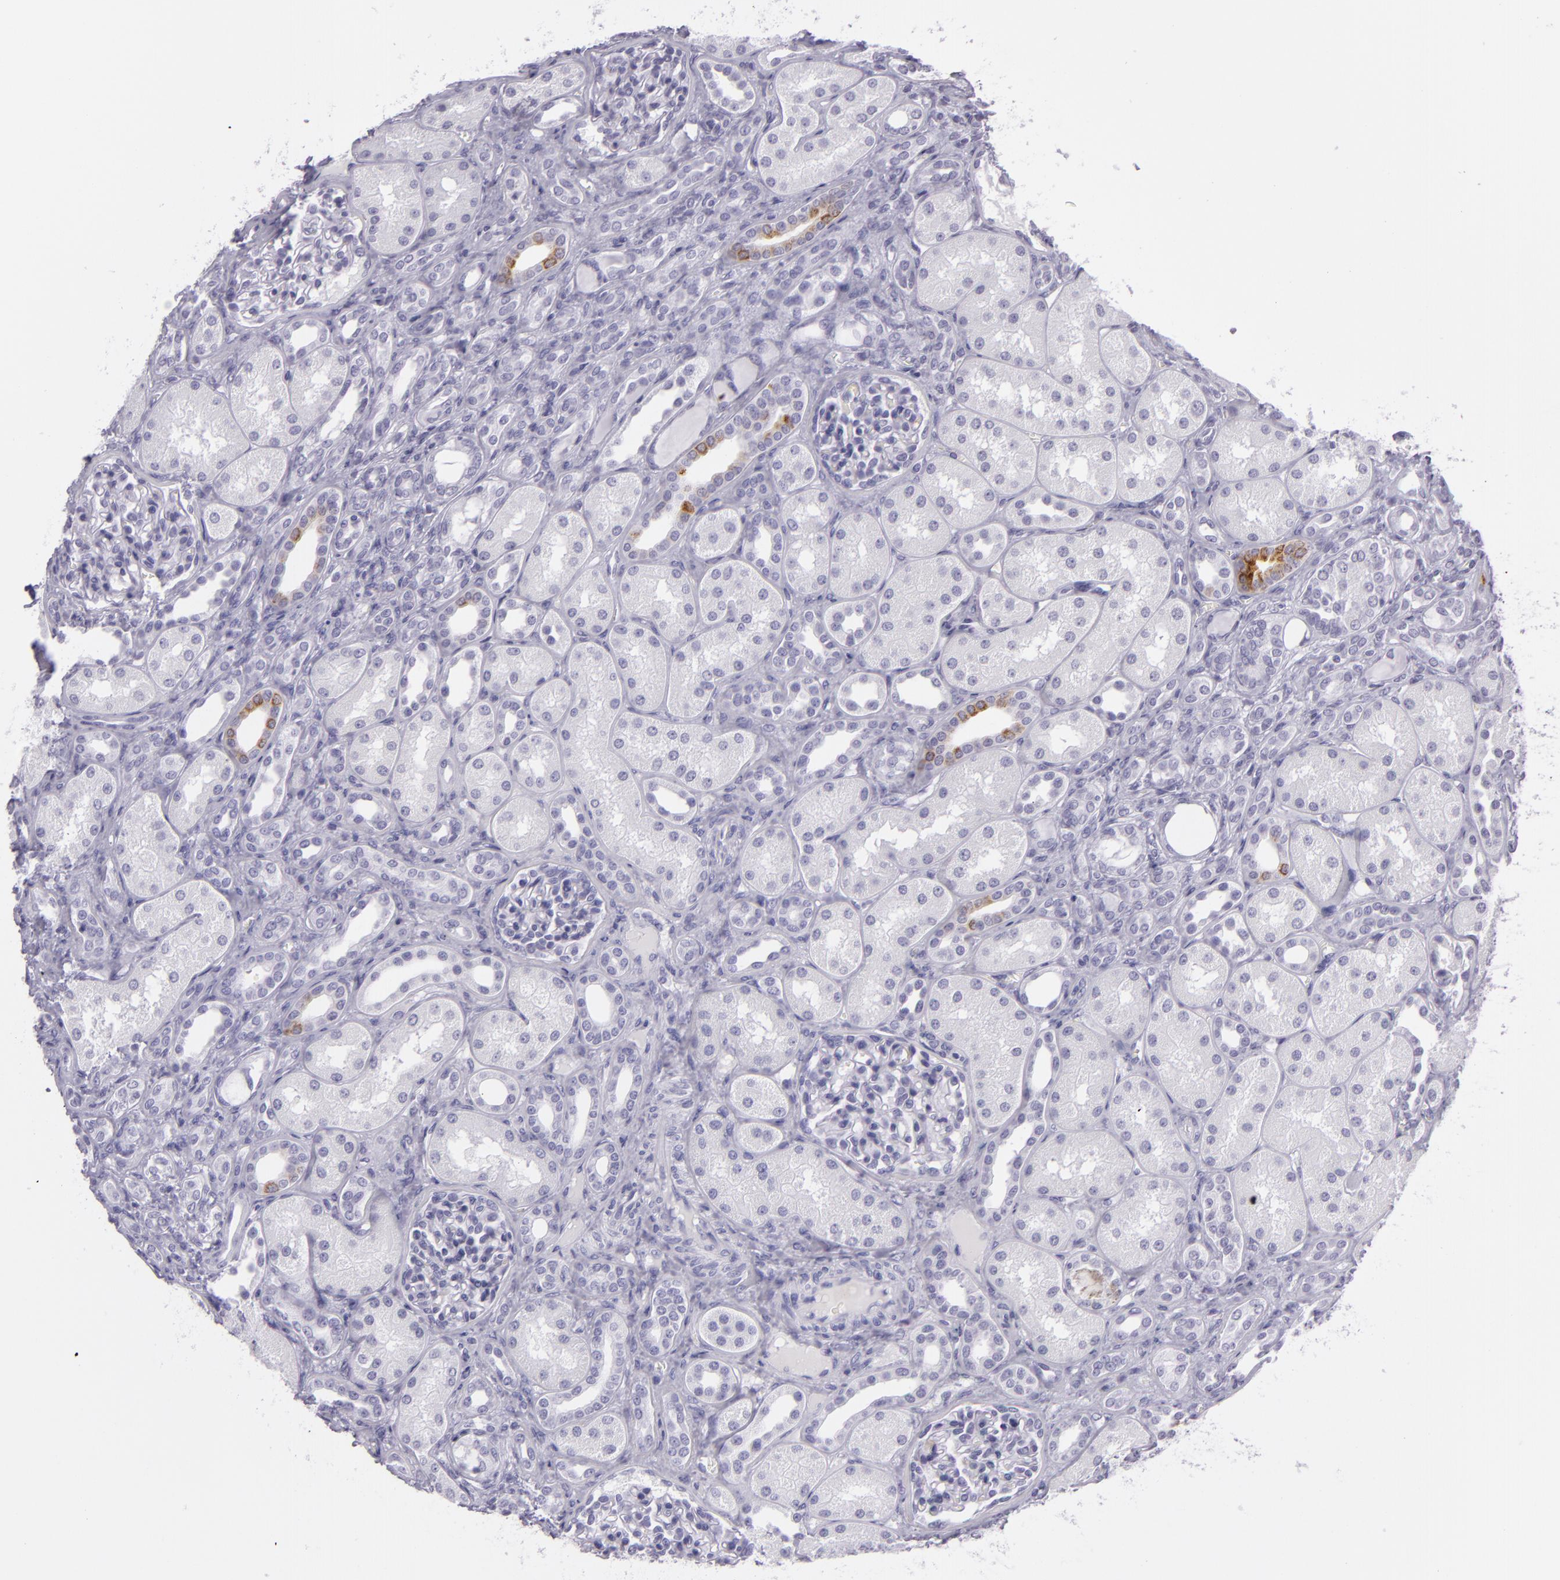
{"staining": {"intensity": "negative", "quantity": "none", "location": "none"}, "tissue": "kidney", "cell_type": "Cells in glomeruli", "image_type": "normal", "snomed": [{"axis": "morphology", "description": "Normal tissue, NOS"}, {"axis": "topography", "description": "Kidney"}], "caption": "Human kidney stained for a protein using immunohistochemistry (IHC) demonstrates no positivity in cells in glomeruli.", "gene": "MUC6", "patient": {"sex": "male", "age": 7}}